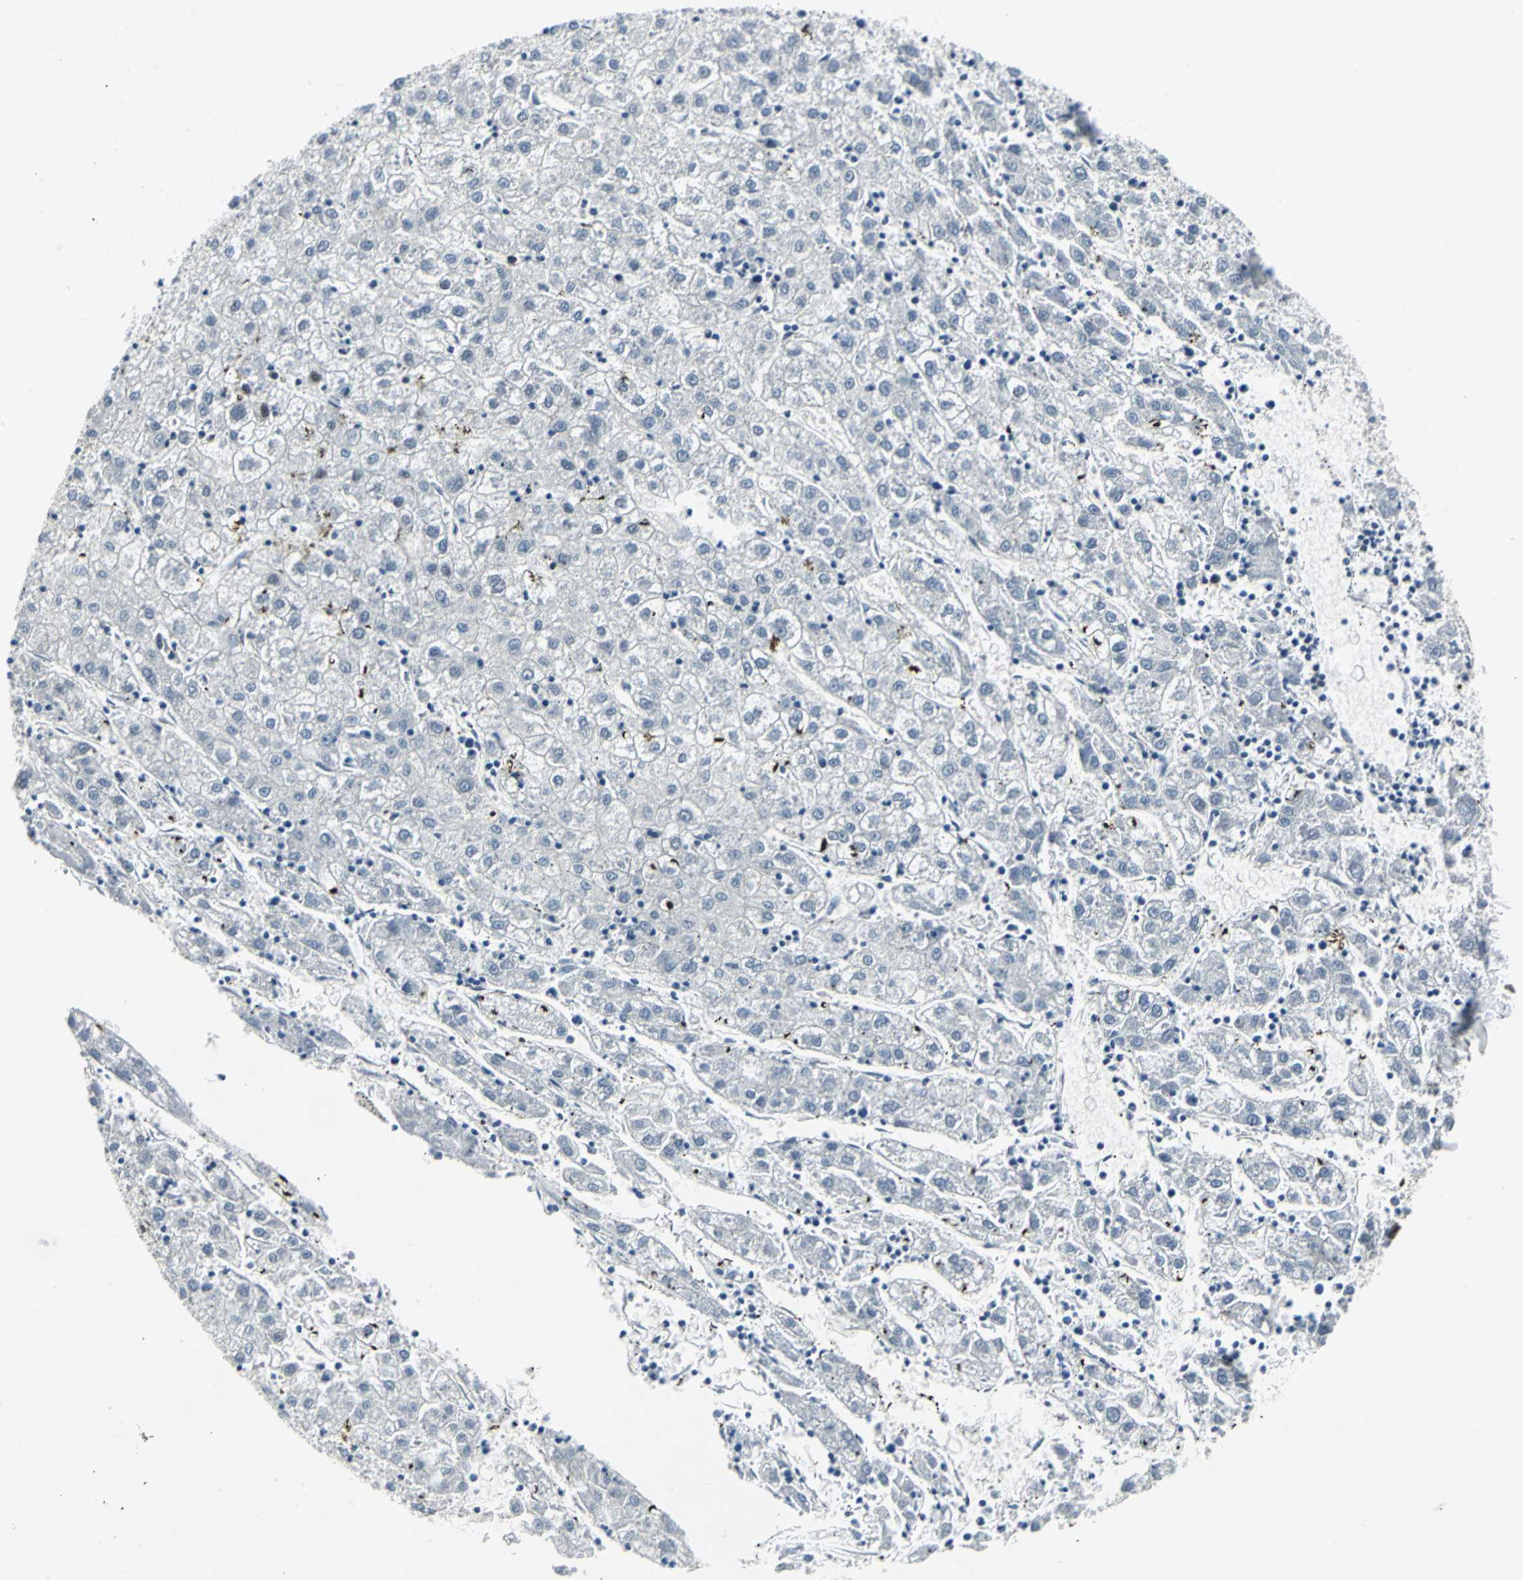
{"staining": {"intensity": "negative", "quantity": "none", "location": "none"}, "tissue": "liver cancer", "cell_type": "Tumor cells", "image_type": "cancer", "snomed": [{"axis": "morphology", "description": "Carcinoma, Hepatocellular, NOS"}, {"axis": "topography", "description": "Liver"}], "caption": "Histopathology image shows no significant protein positivity in tumor cells of hepatocellular carcinoma (liver).", "gene": "HDAC2", "patient": {"sex": "male", "age": 72}}